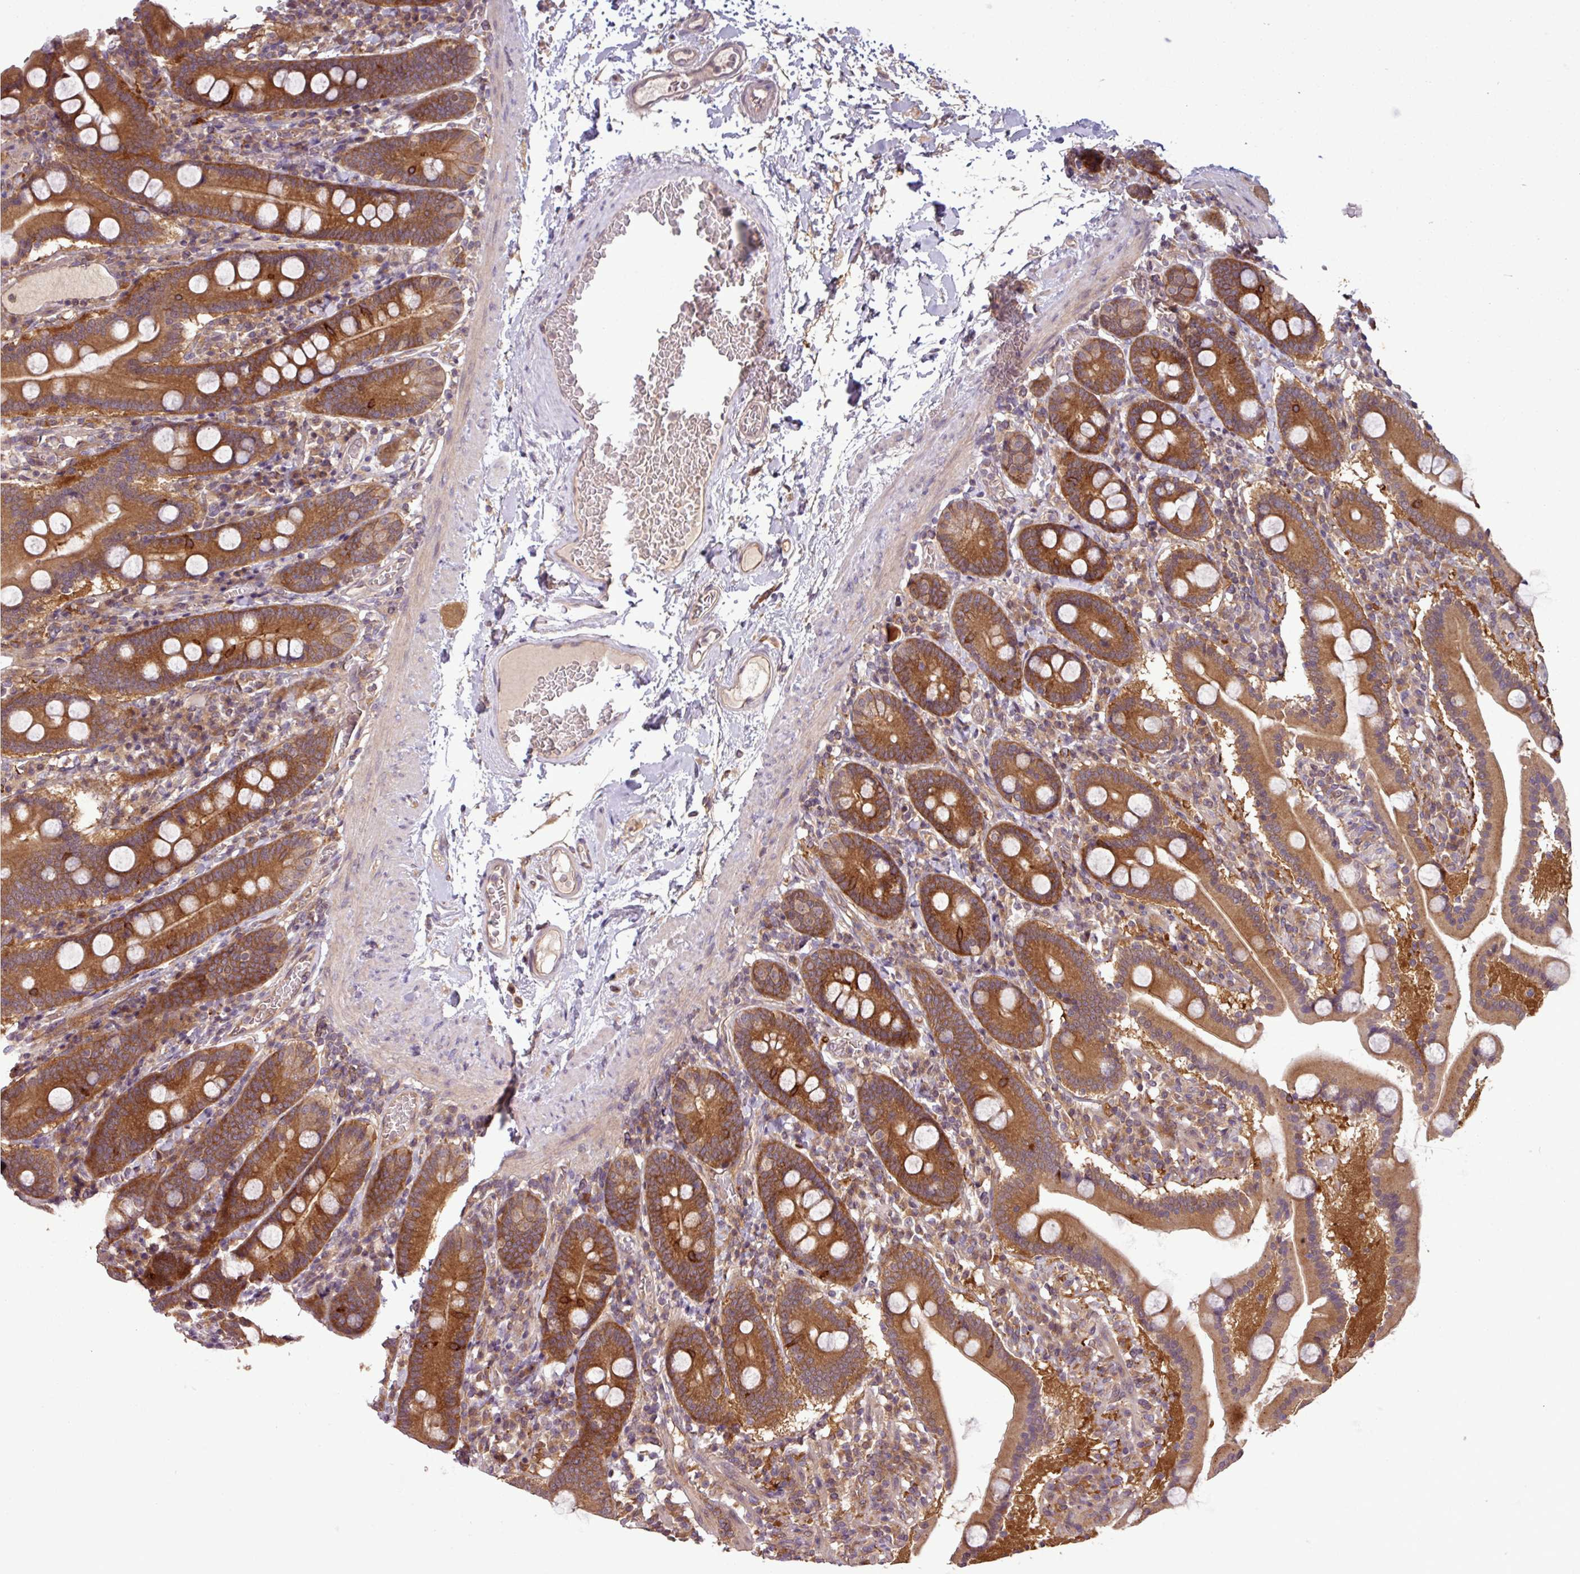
{"staining": {"intensity": "strong", "quantity": ">75%", "location": "cytoplasmic/membranous"}, "tissue": "duodenum", "cell_type": "Glandular cells", "image_type": "normal", "snomed": [{"axis": "morphology", "description": "Normal tissue, NOS"}, {"axis": "topography", "description": "Duodenum"}], "caption": "Normal duodenum demonstrates strong cytoplasmic/membranous expression in approximately >75% of glandular cells The staining was performed using DAB (3,3'-diaminobenzidine) to visualize the protein expression in brown, while the nuclei were stained in blue with hematoxylin (Magnification: 20x)..", "gene": "SIRPB2", "patient": {"sex": "male", "age": 55}}